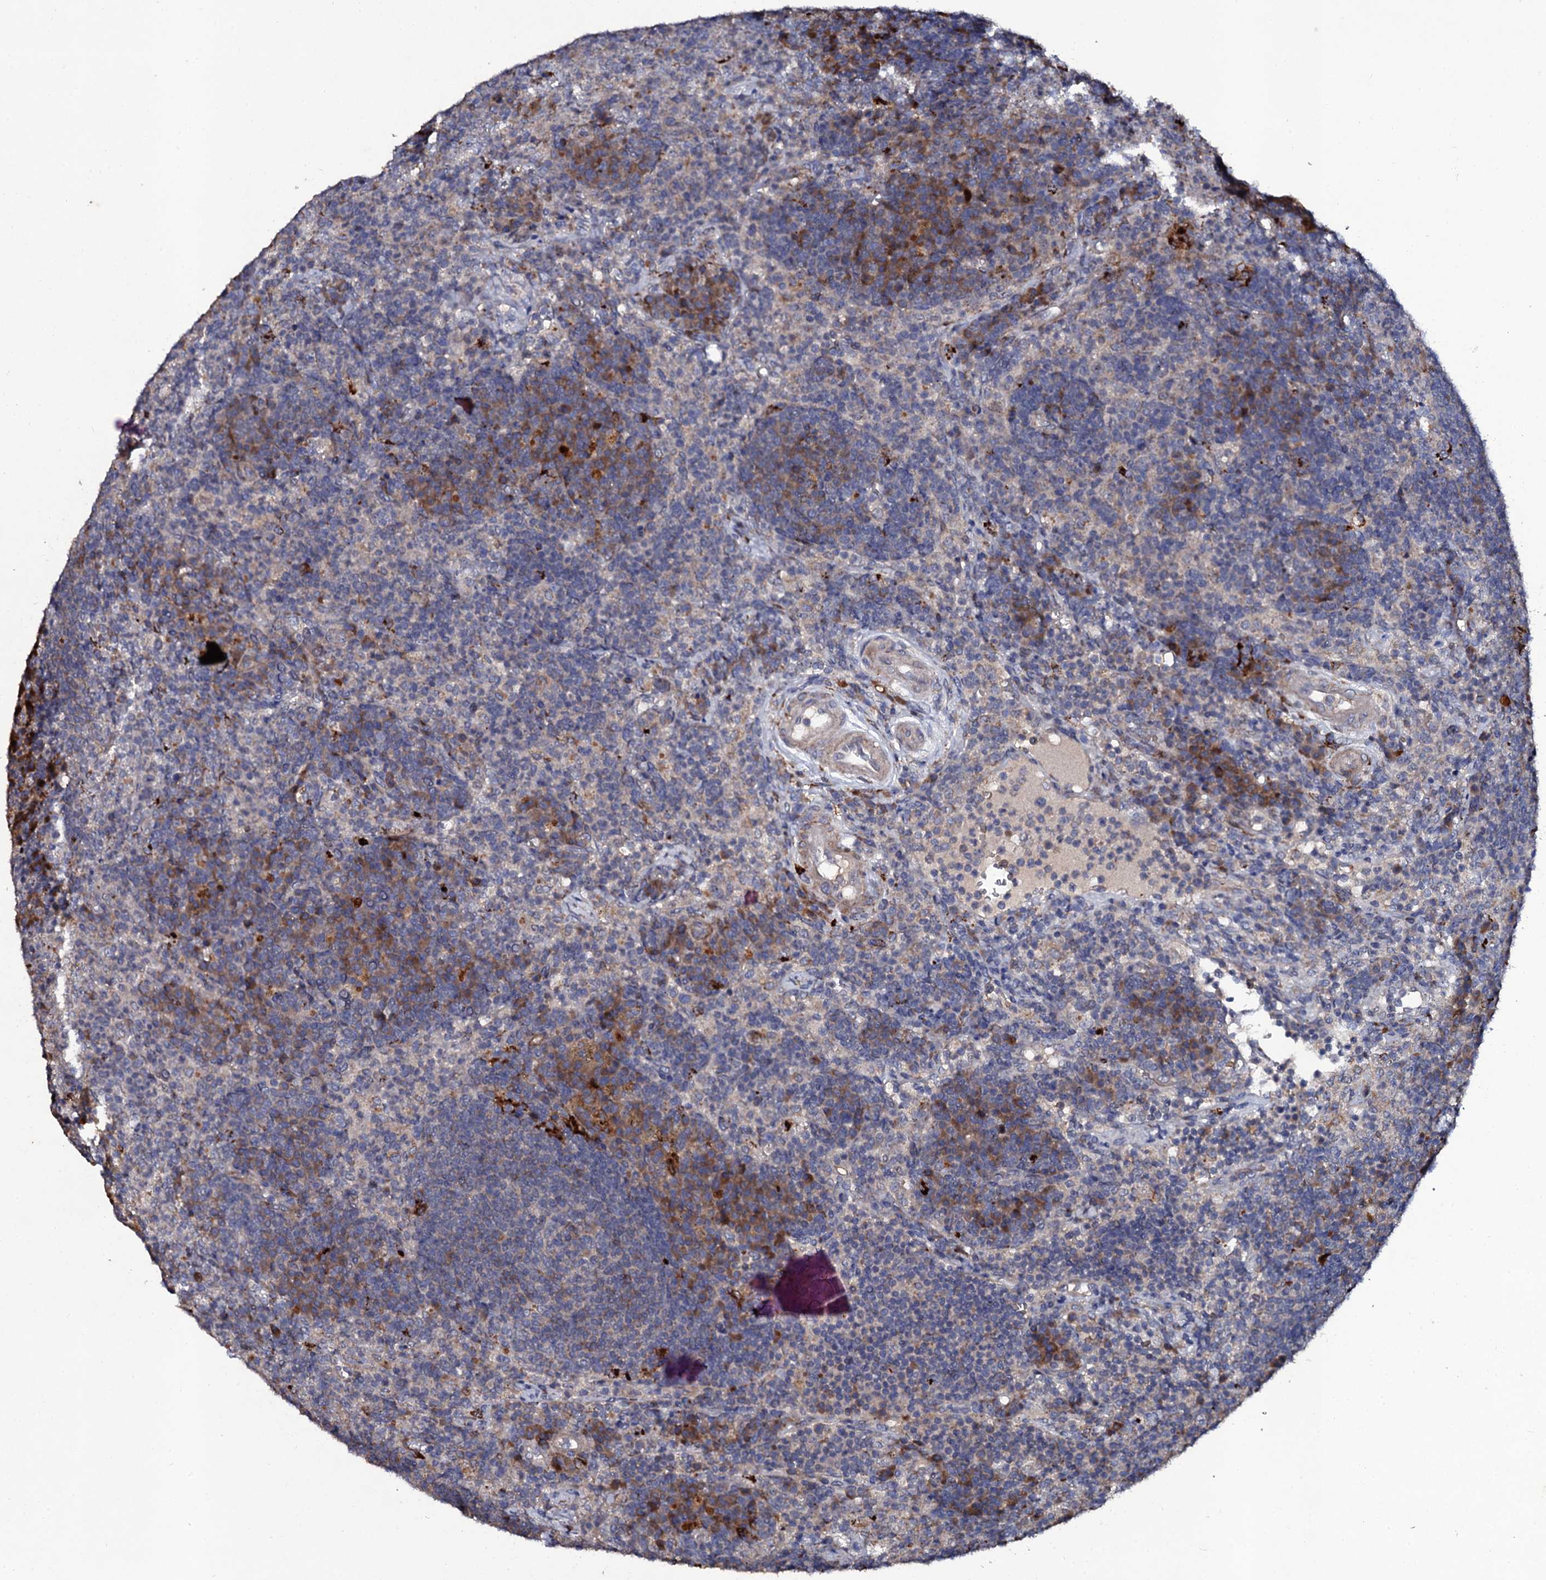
{"staining": {"intensity": "weak", "quantity": "<25%", "location": "cytoplasmic/membranous"}, "tissue": "lymph node", "cell_type": "Germinal center cells", "image_type": "normal", "snomed": [{"axis": "morphology", "description": "Normal tissue, NOS"}, {"axis": "topography", "description": "Lymph node"}], "caption": "Immunohistochemical staining of unremarkable human lymph node displays no significant positivity in germinal center cells.", "gene": "LRRC28", "patient": {"sex": "female", "age": 70}}